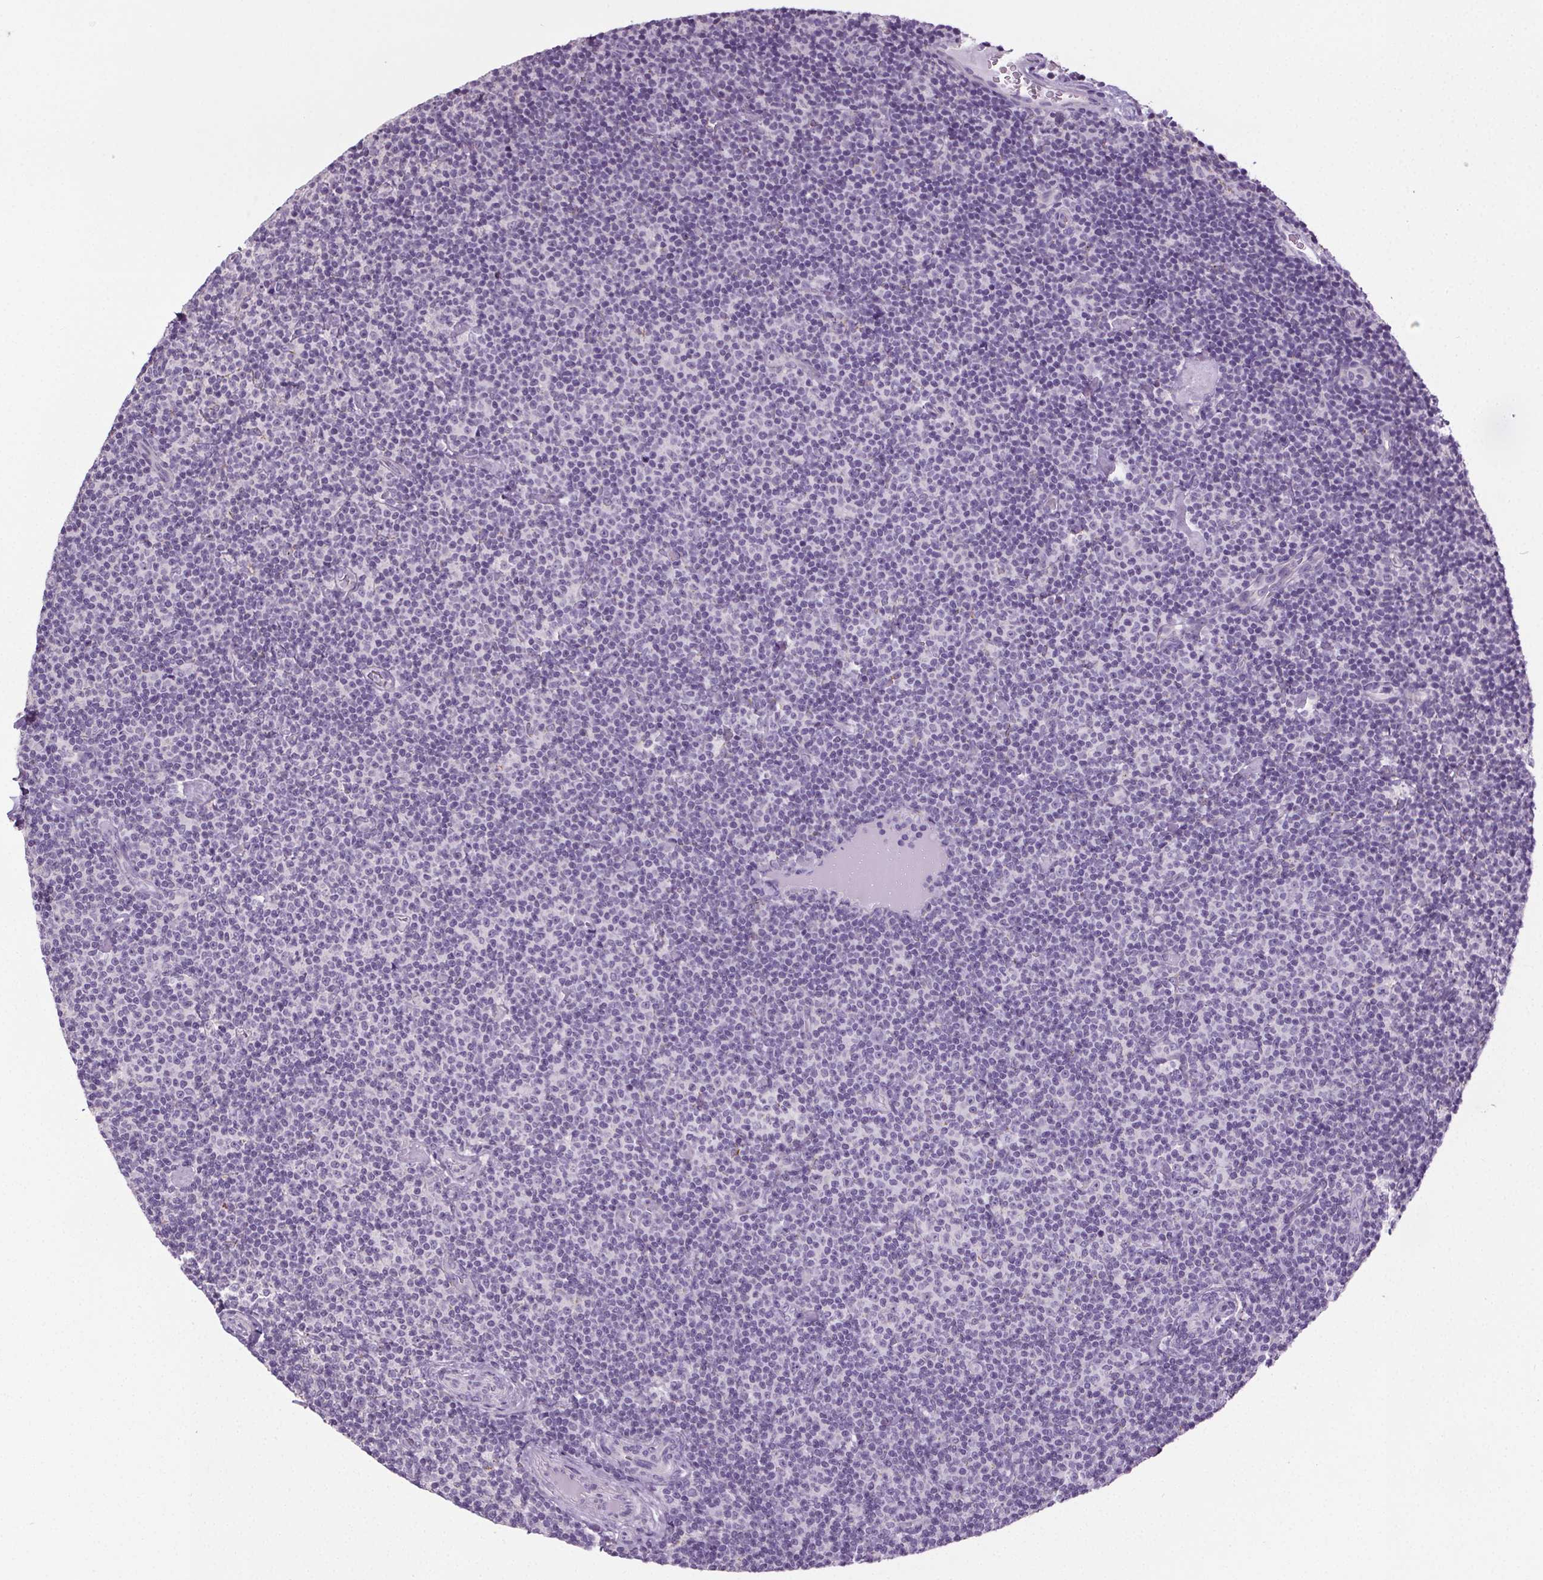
{"staining": {"intensity": "negative", "quantity": "none", "location": "none"}, "tissue": "lymphoma", "cell_type": "Tumor cells", "image_type": "cancer", "snomed": [{"axis": "morphology", "description": "Malignant lymphoma, non-Hodgkin's type, Low grade"}, {"axis": "topography", "description": "Lymph node"}], "caption": "A high-resolution image shows immunohistochemistry (IHC) staining of low-grade malignant lymphoma, non-Hodgkin's type, which shows no significant staining in tumor cells. (DAB (3,3'-diaminobenzidine) immunohistochemistry with hematoxylin counter stain).", "gene": "GPIHBP1", "patient": {"sex": "male", "age": 81}}